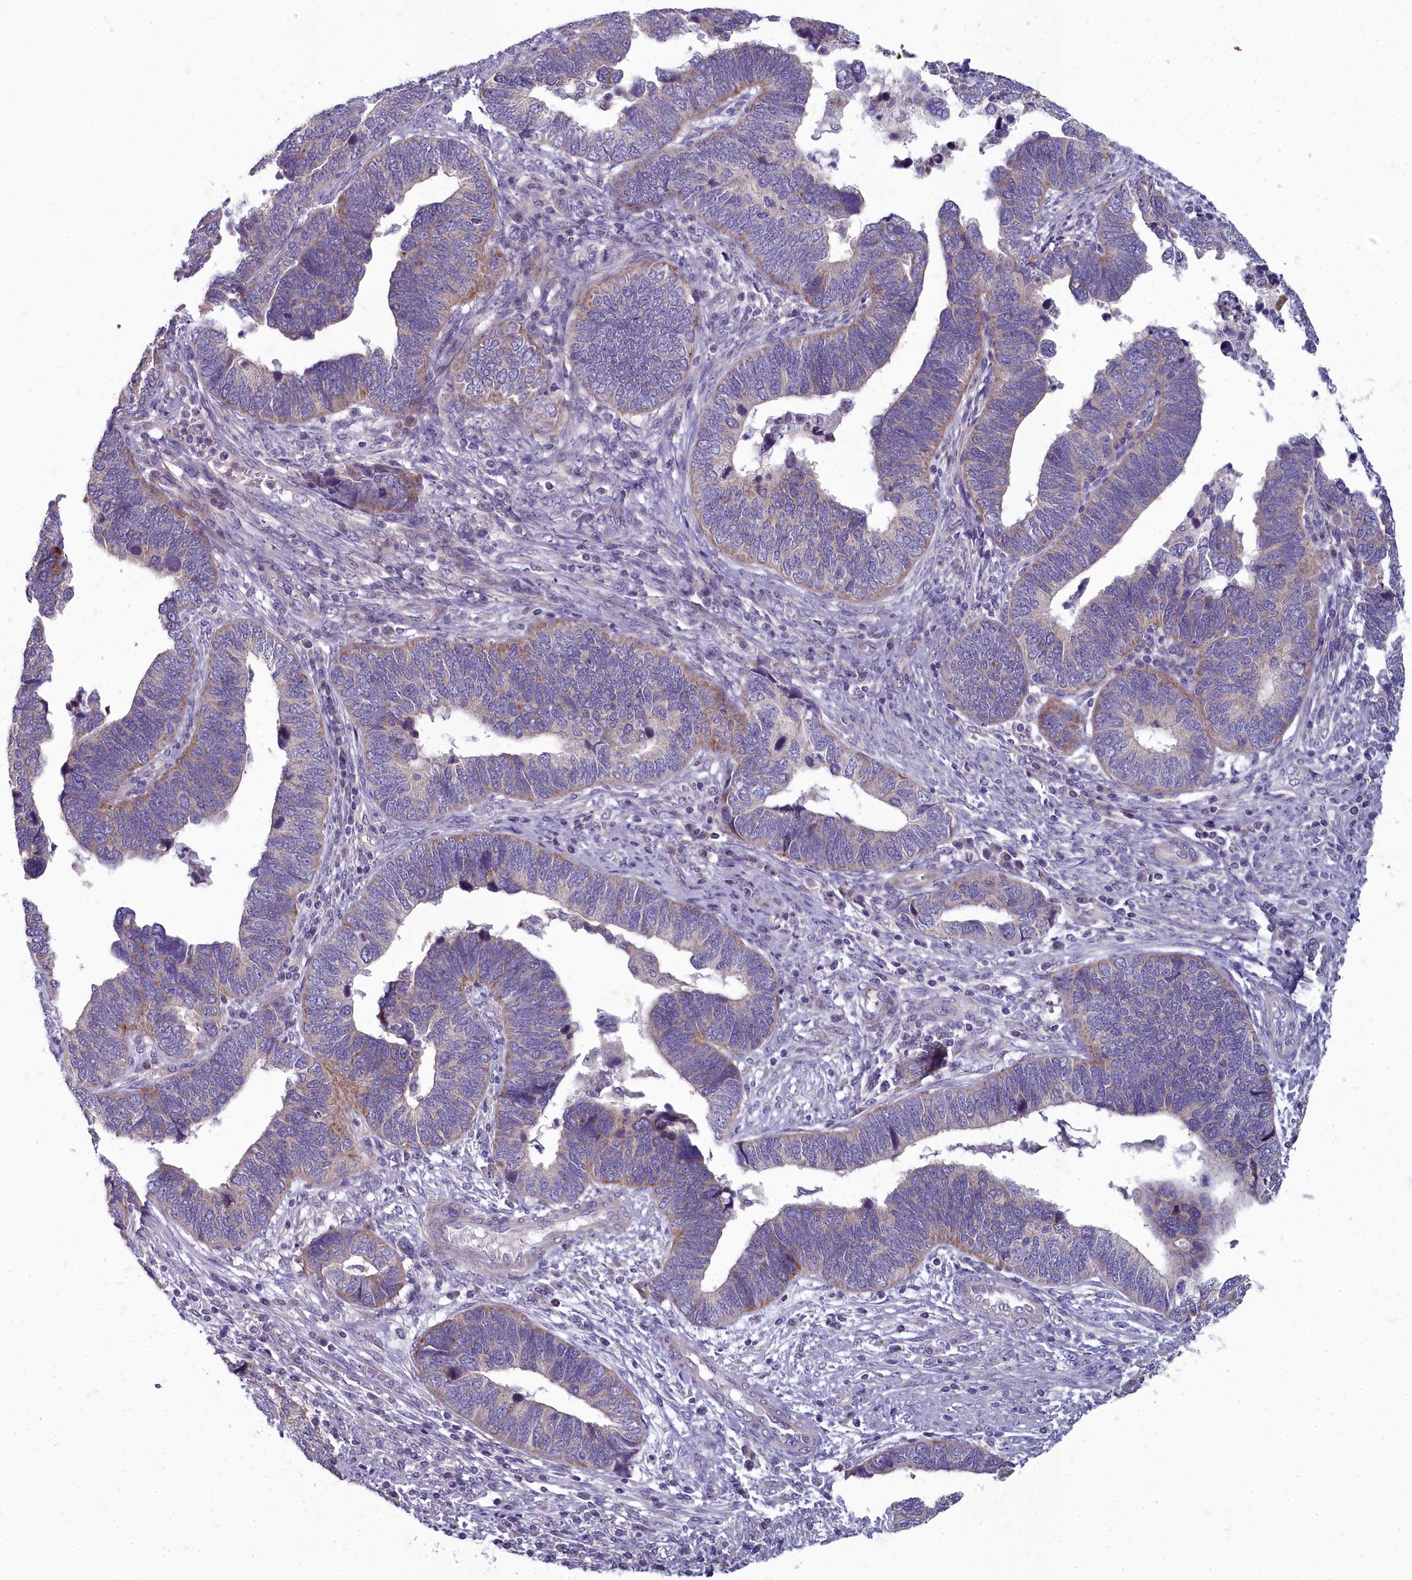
{"staining": {"intensity": "weak", "quantity": "<25%", "location": "cytoplasmic/membranous"}, "tissue": "endometrial cancer", "cell_type": "Tumor cells", "image_type": "cancer", "snomed": [{"axis": "morphology", "description": "Adenocarcinoma, NOS"}, {"axis": "topography", "description": "Endometrium"}], "caption": "Image shows no significant protein positivity in tumor cells of endometrial cancer (adenocarcinoma).", "gene": "INSYN2A", "patient": {"sex": "female", "age": 79}}